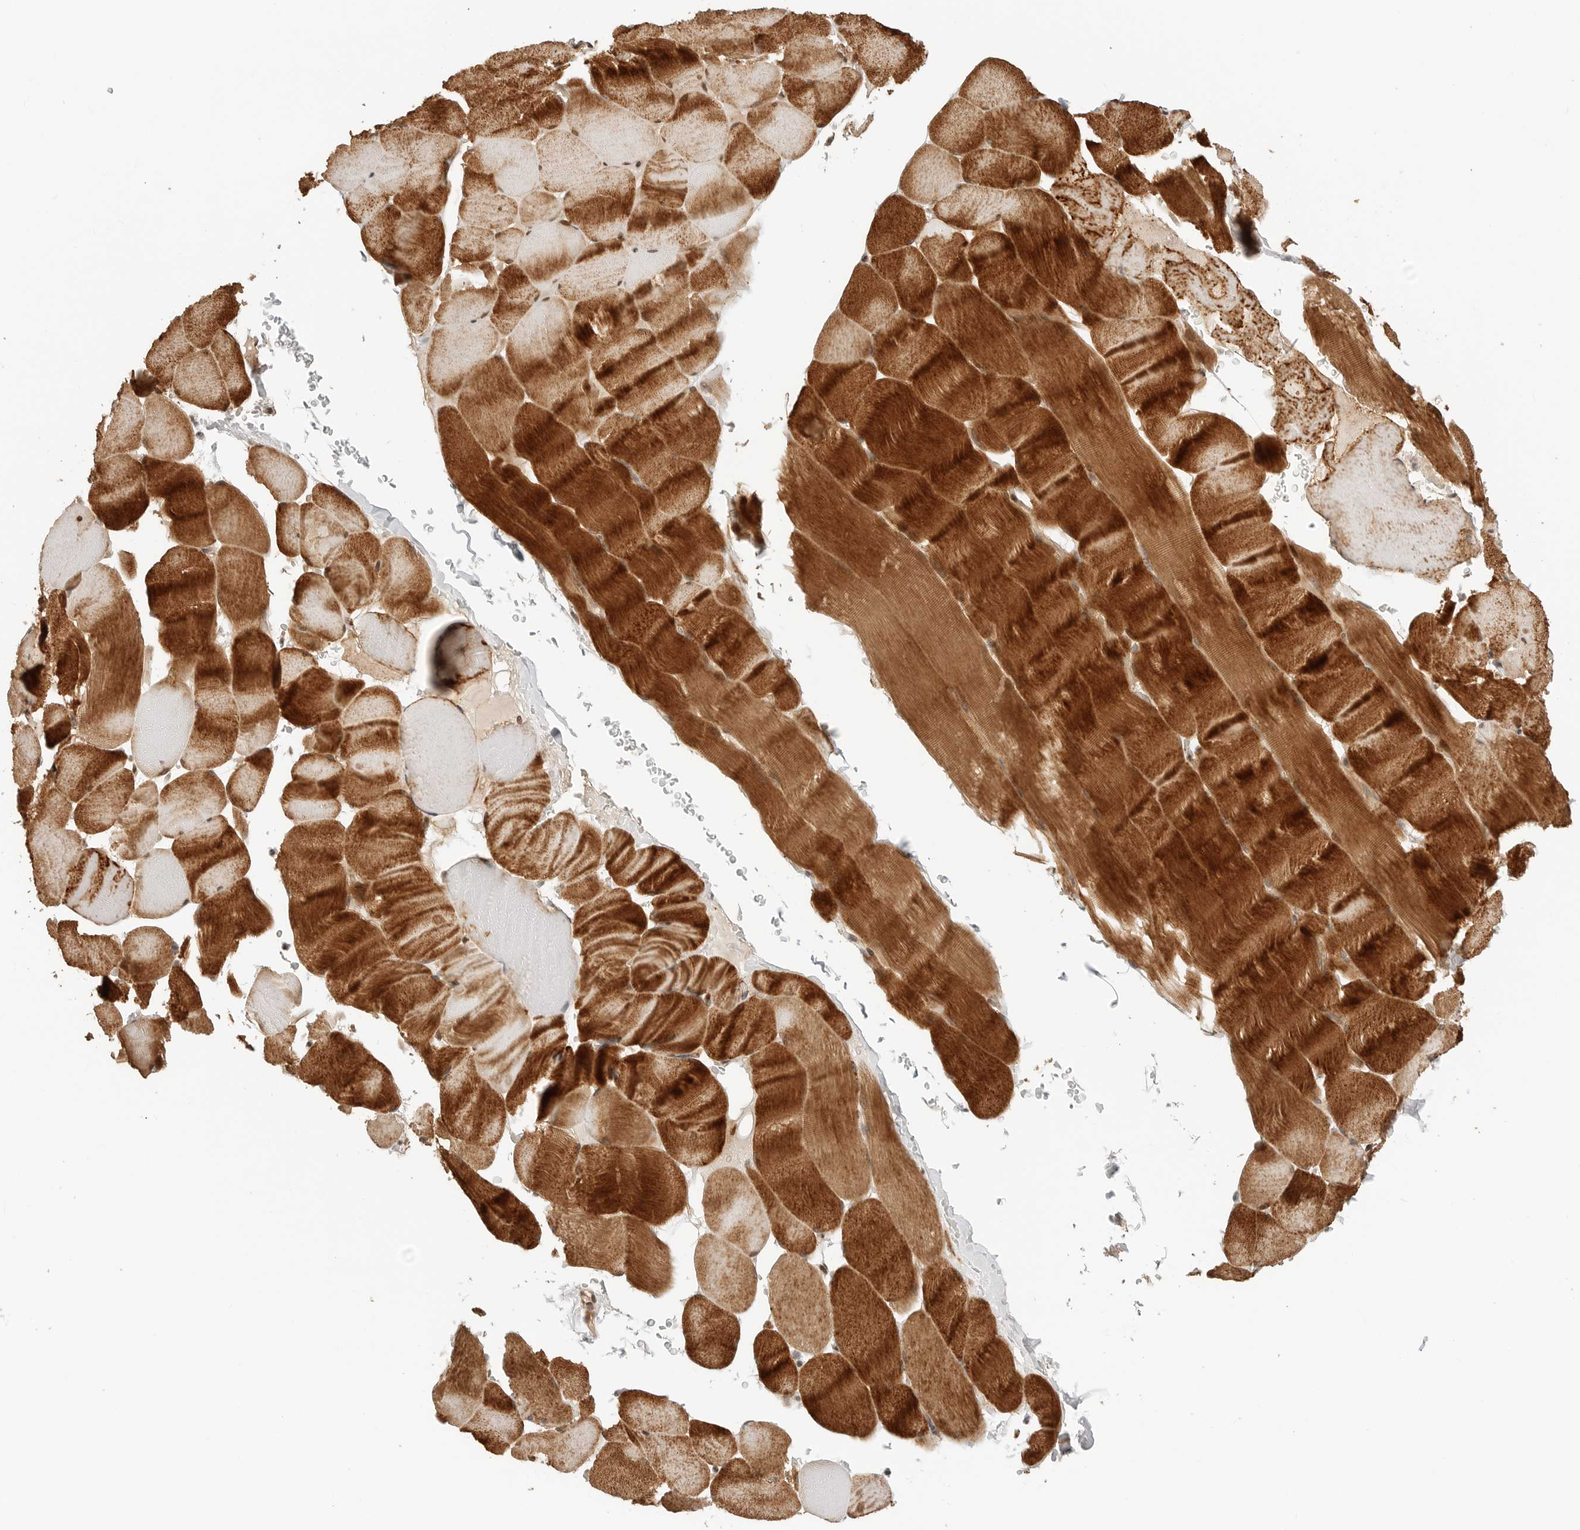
{"staining": {"intensity": "strong", "quantity": ">75%", "location": "cytoplasmic/membranous"}, "tissue": "skeletal muscle", "cell_type": "Myocytes", "image_type": "normal", "snomed": [{"axis": "morphology", "description": "Normal tissue, NOS"}, {"axis": "topography", "description": "Skeletal muscle"}], "caption": "Protein staining of unremarkable skeletal muscle displays strong cytoplasmic/membranous staining in approximately >75% of myocytes. The staining was performed using DAB to visualize the protein expression in brown, while the nuclei were stained in blue with hematoxylin (Magnification: 20x).", "gene": "GEM", "patient": {"sex": "male", "age": 62}}